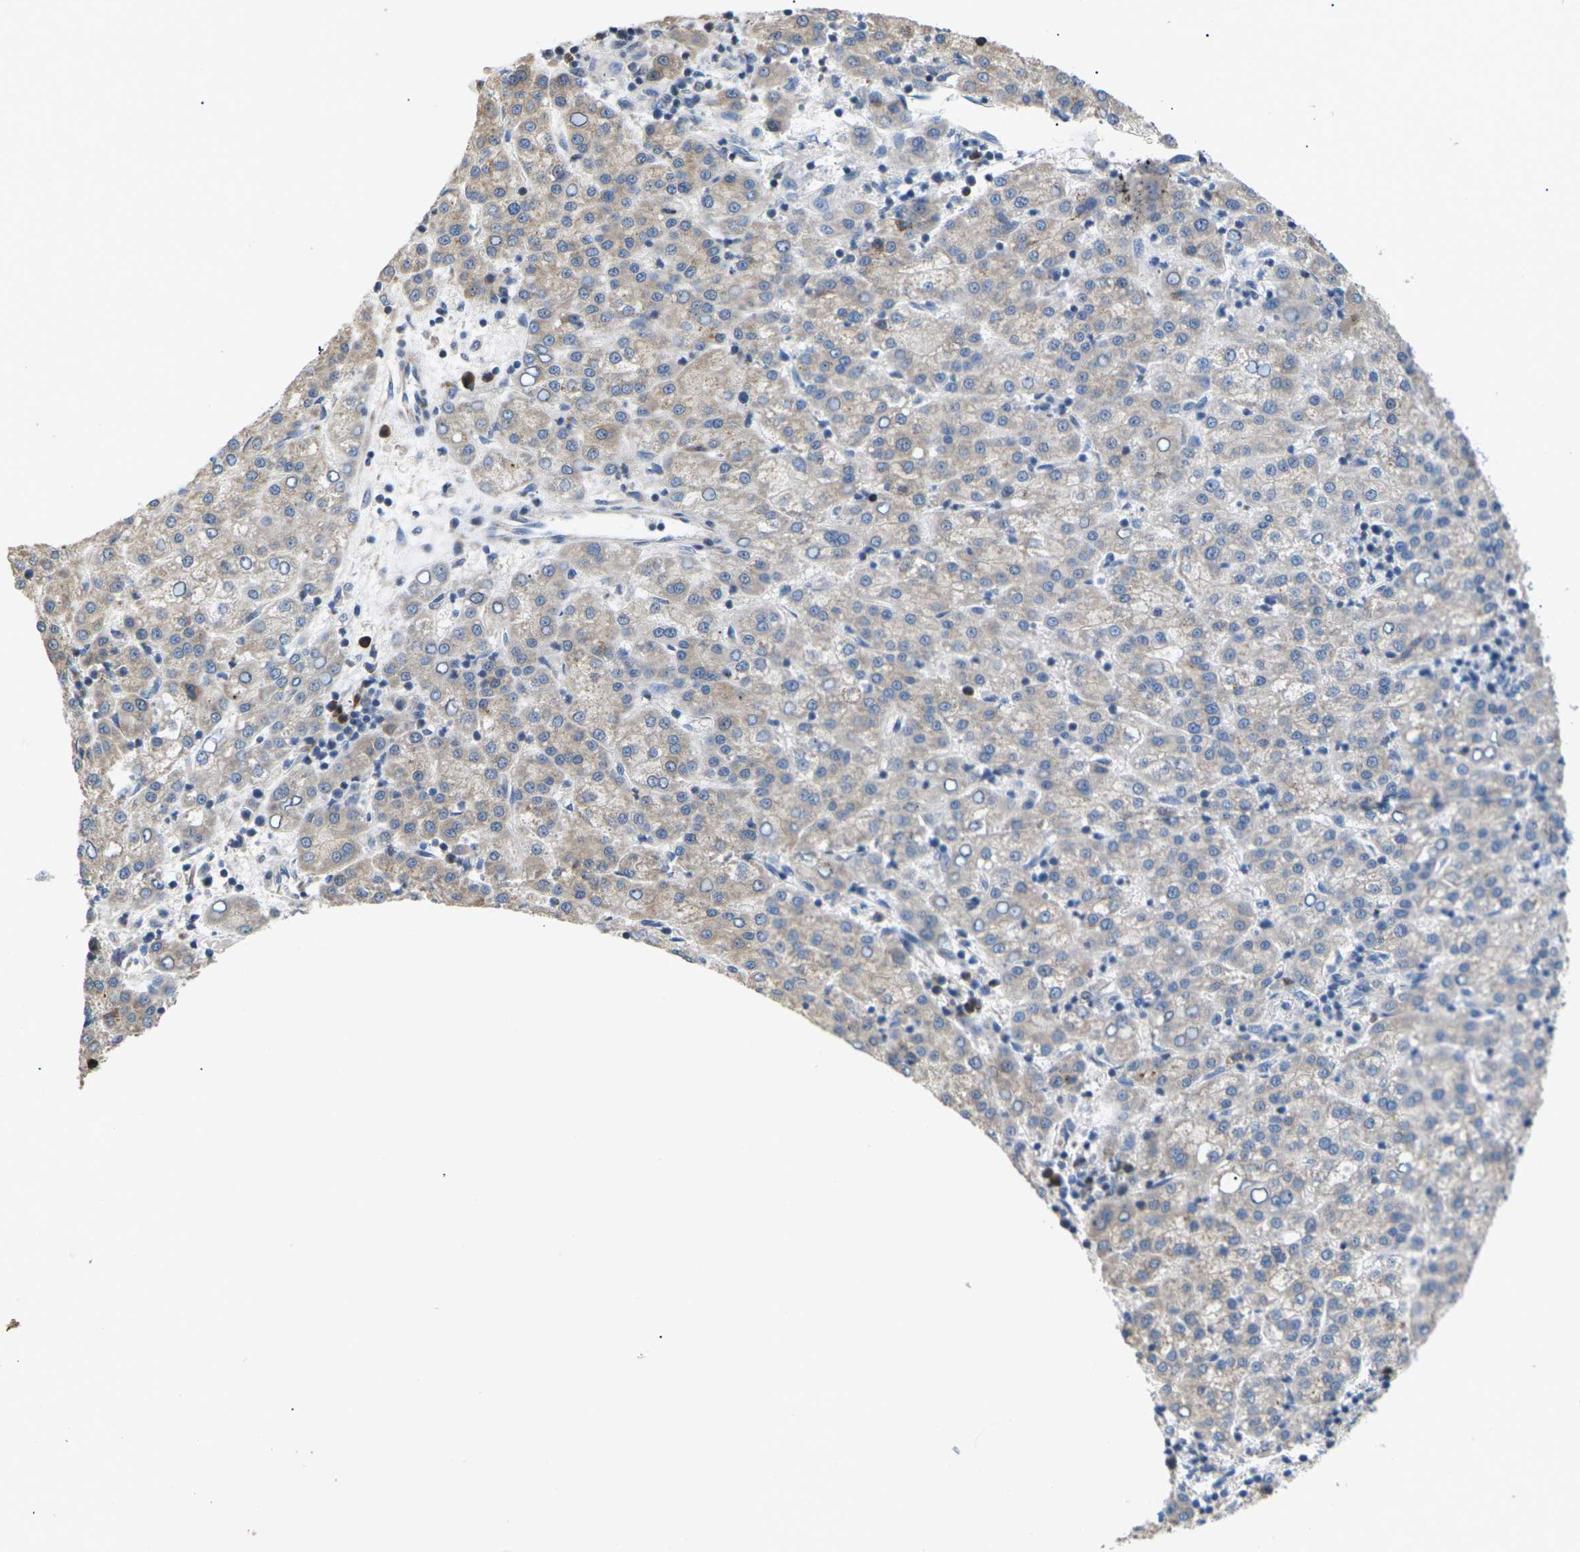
{"staining": {"intensity": "weak", "quantity": "<25%", "location": "cytoplasmic/membranous"}, "tissue": "liver cancer", "cell_type": "Tumor cells", "image_type": "cancer", "snomed": [{"axis": "morphology", "description": "Carcinoma, Hepatocellular, NOS"}, {"axis": "topography", "description": "Liver"}], "caption": "This is an immunohistochemistry histopathology image of human liver hepatocellular carcinoma. There is no expression in tumor cells.", "gene": "KLHDC8B", "patient": {"sex": "female", "age": 58}}